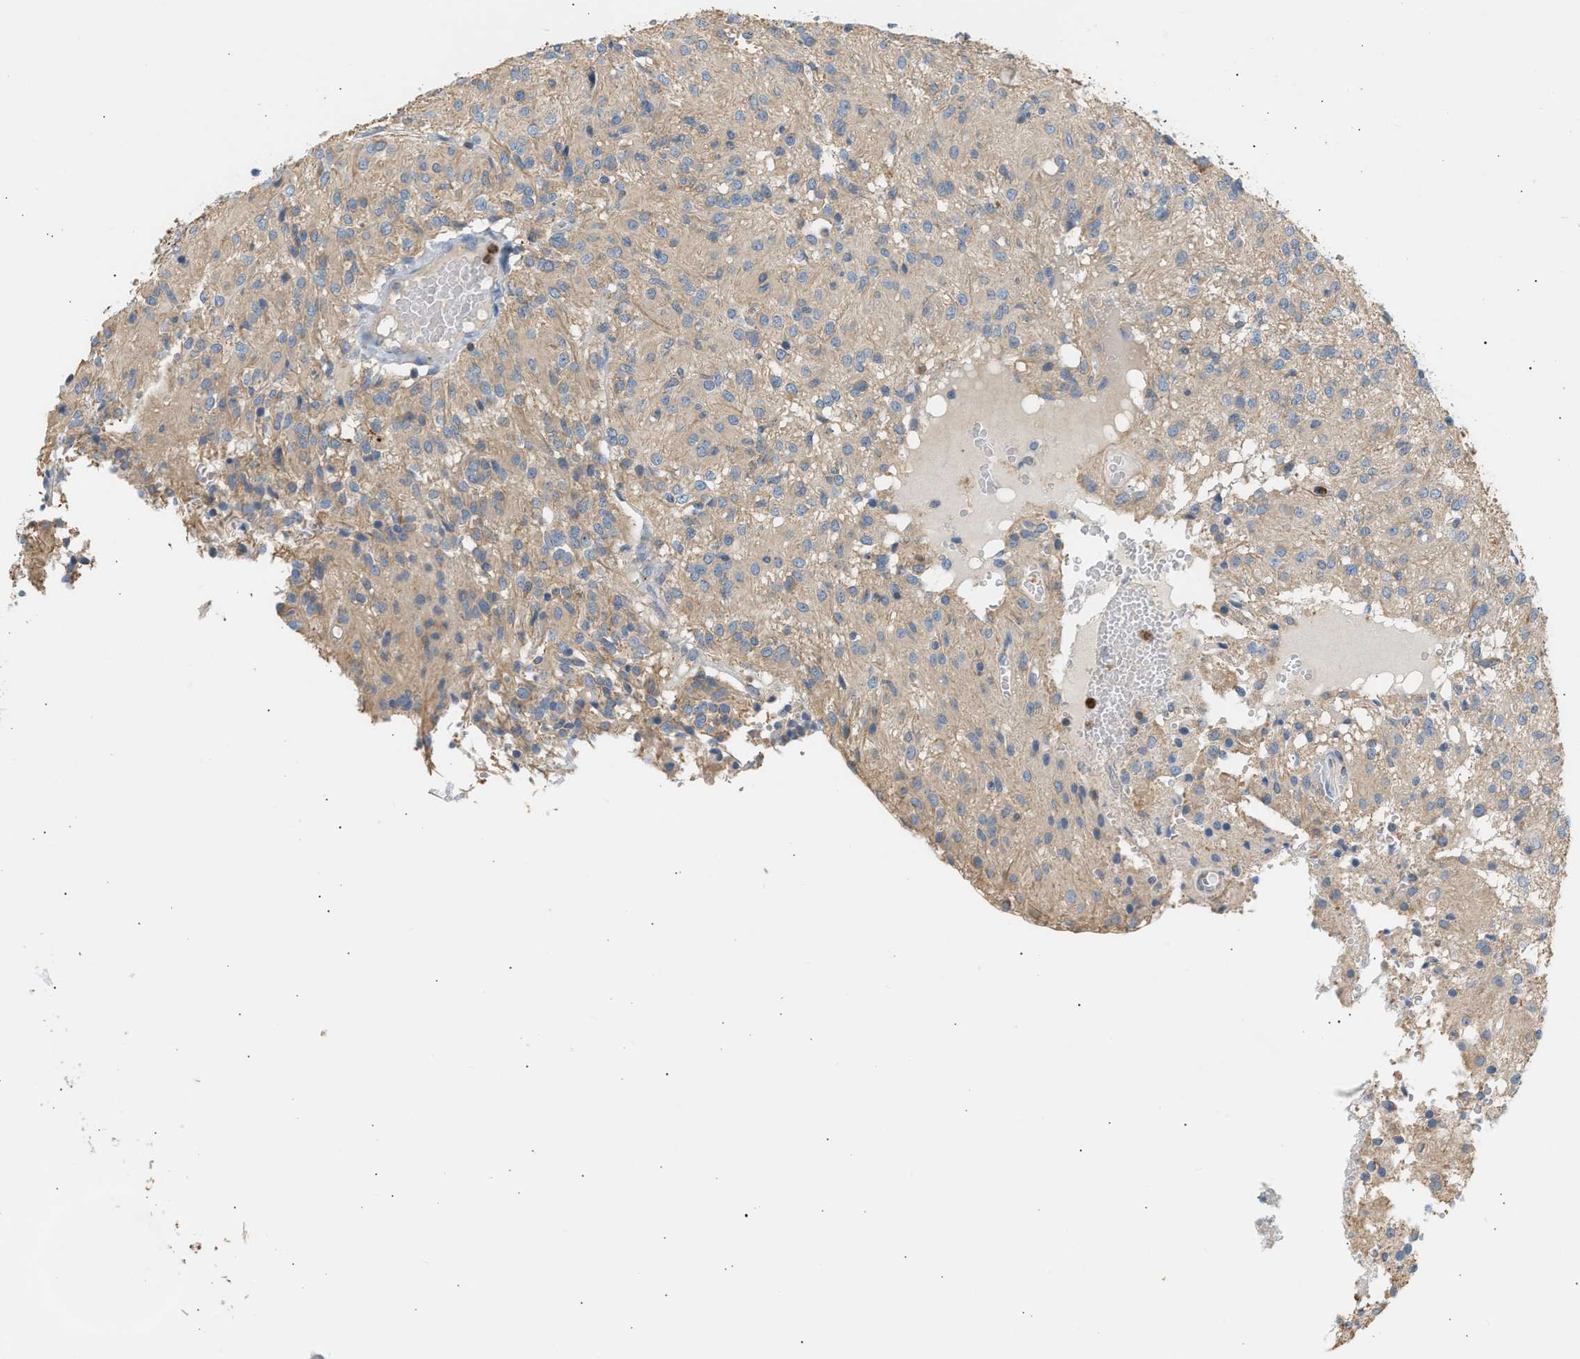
{"staining": {"intensity": "weak", "quantity": "<25%", "location": "cytoplasmic/membranous"}, "tissue": "glioma", "cell_type": "Tumor cells", "image_type": "cancer", "snomed": [{"axis": "morphology", "description": "Glioma, malignant, High grade"}, {"axis": "topography", "description": "Brain"}], "caption": "Protein analysis of glioma shows no significant staining in tumor cells.", "gene": "TRIM50", "patient": {"sex": "female", "age": 59}}